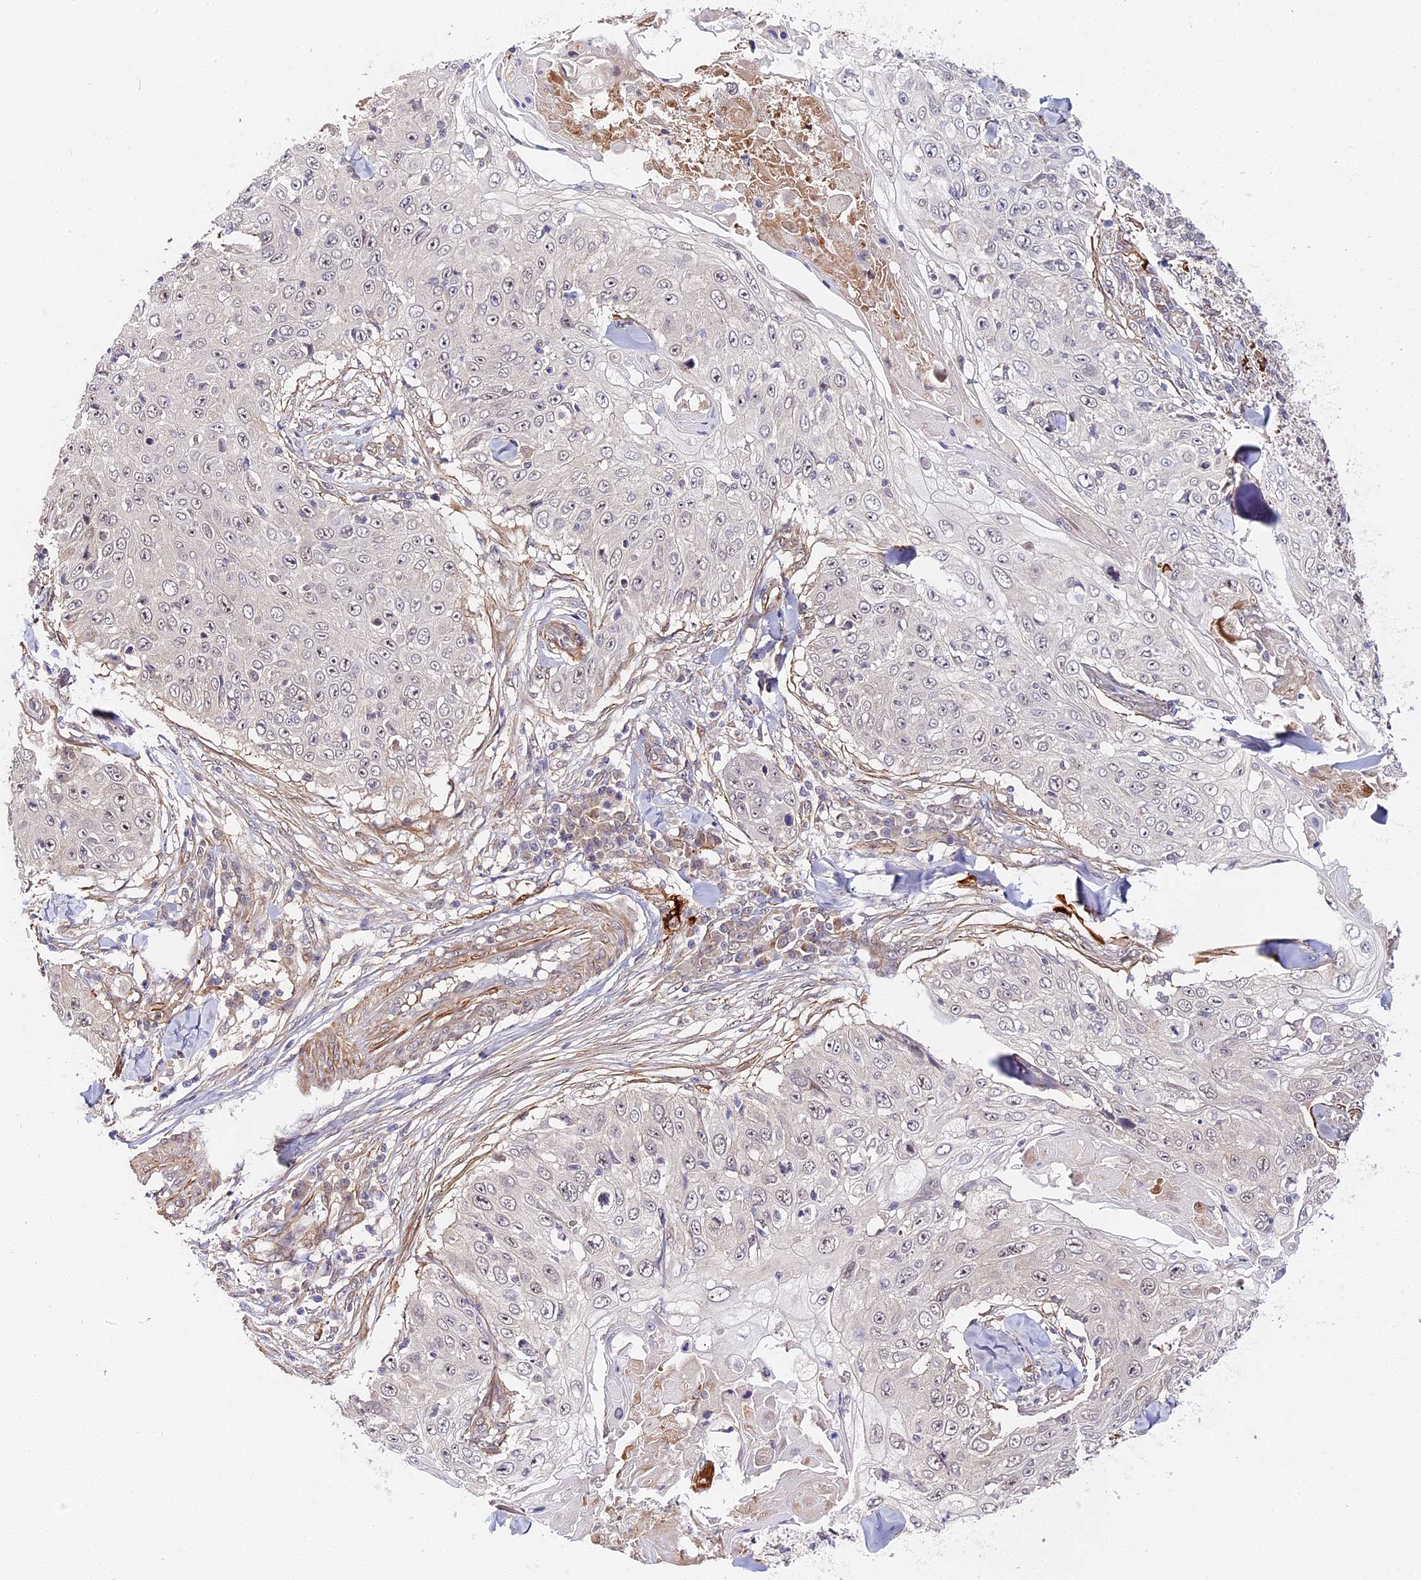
{"staining": {"intensity": "negative", "quantity": "none", "location": "none"}, "tissue": "skin cancer", "cell_type": "Tumor cells", "image_type": "cancer", "snomed": [{"axis": "morphology", "description": "Squamous cell carcinoma, NOS"}, {"axis": "topography", "description": "Skin"}], "caption": "There is no significant positivity in tumor cells of skin cancer.", "gene": "IMPACT", "patient": {"sex": "male", "age": 86}}